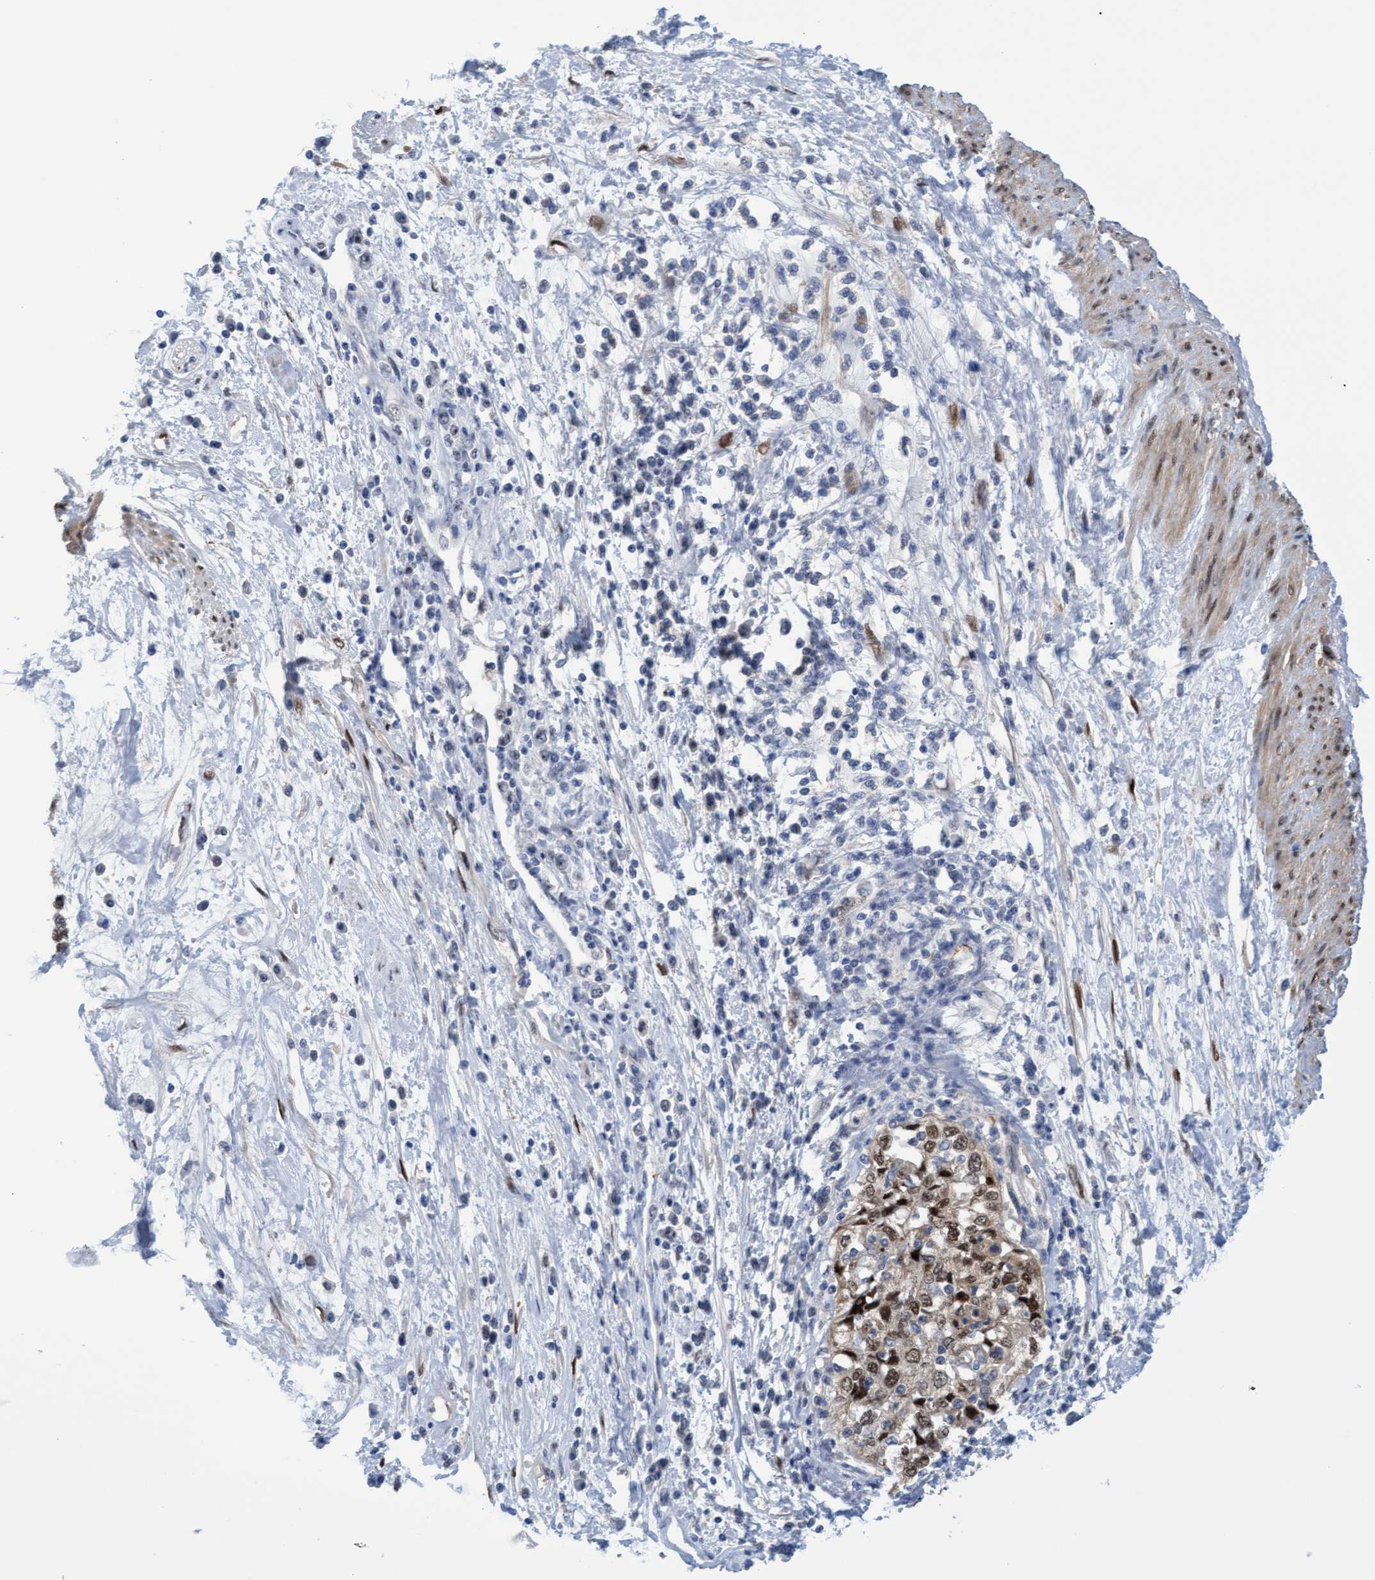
{"staining": {"intensity": "weak", "quantity": "25%-75%", "location": "cytoplasmic/membranous,nuclear"}, "tissue": "cervical cancer", "cell_type": "Tumor cells", "image_type": "cancer", "snomed": [{"axis": "morphology", "description": "Squamous cell carcinoma, NOS"}, {"axis": "topography", "description": "Cervix"}], "caption": "Immunohistochemistry (IHC) staining of cervical cancer, which reveals low levels of weak cytoplasmic/membranous and nuclear expression in about 25%-75% of tumor cells indicating weak cytoplasmic/membranous and nuclear protein staining. The staining was performed using DAB (3,3'-diaminobenzidine) (brown) for protein detection and nuclei were counterstained in hematoxylin (blue).", "gene": "PINX1", "patient": {"sex": "female", "age": 57}}